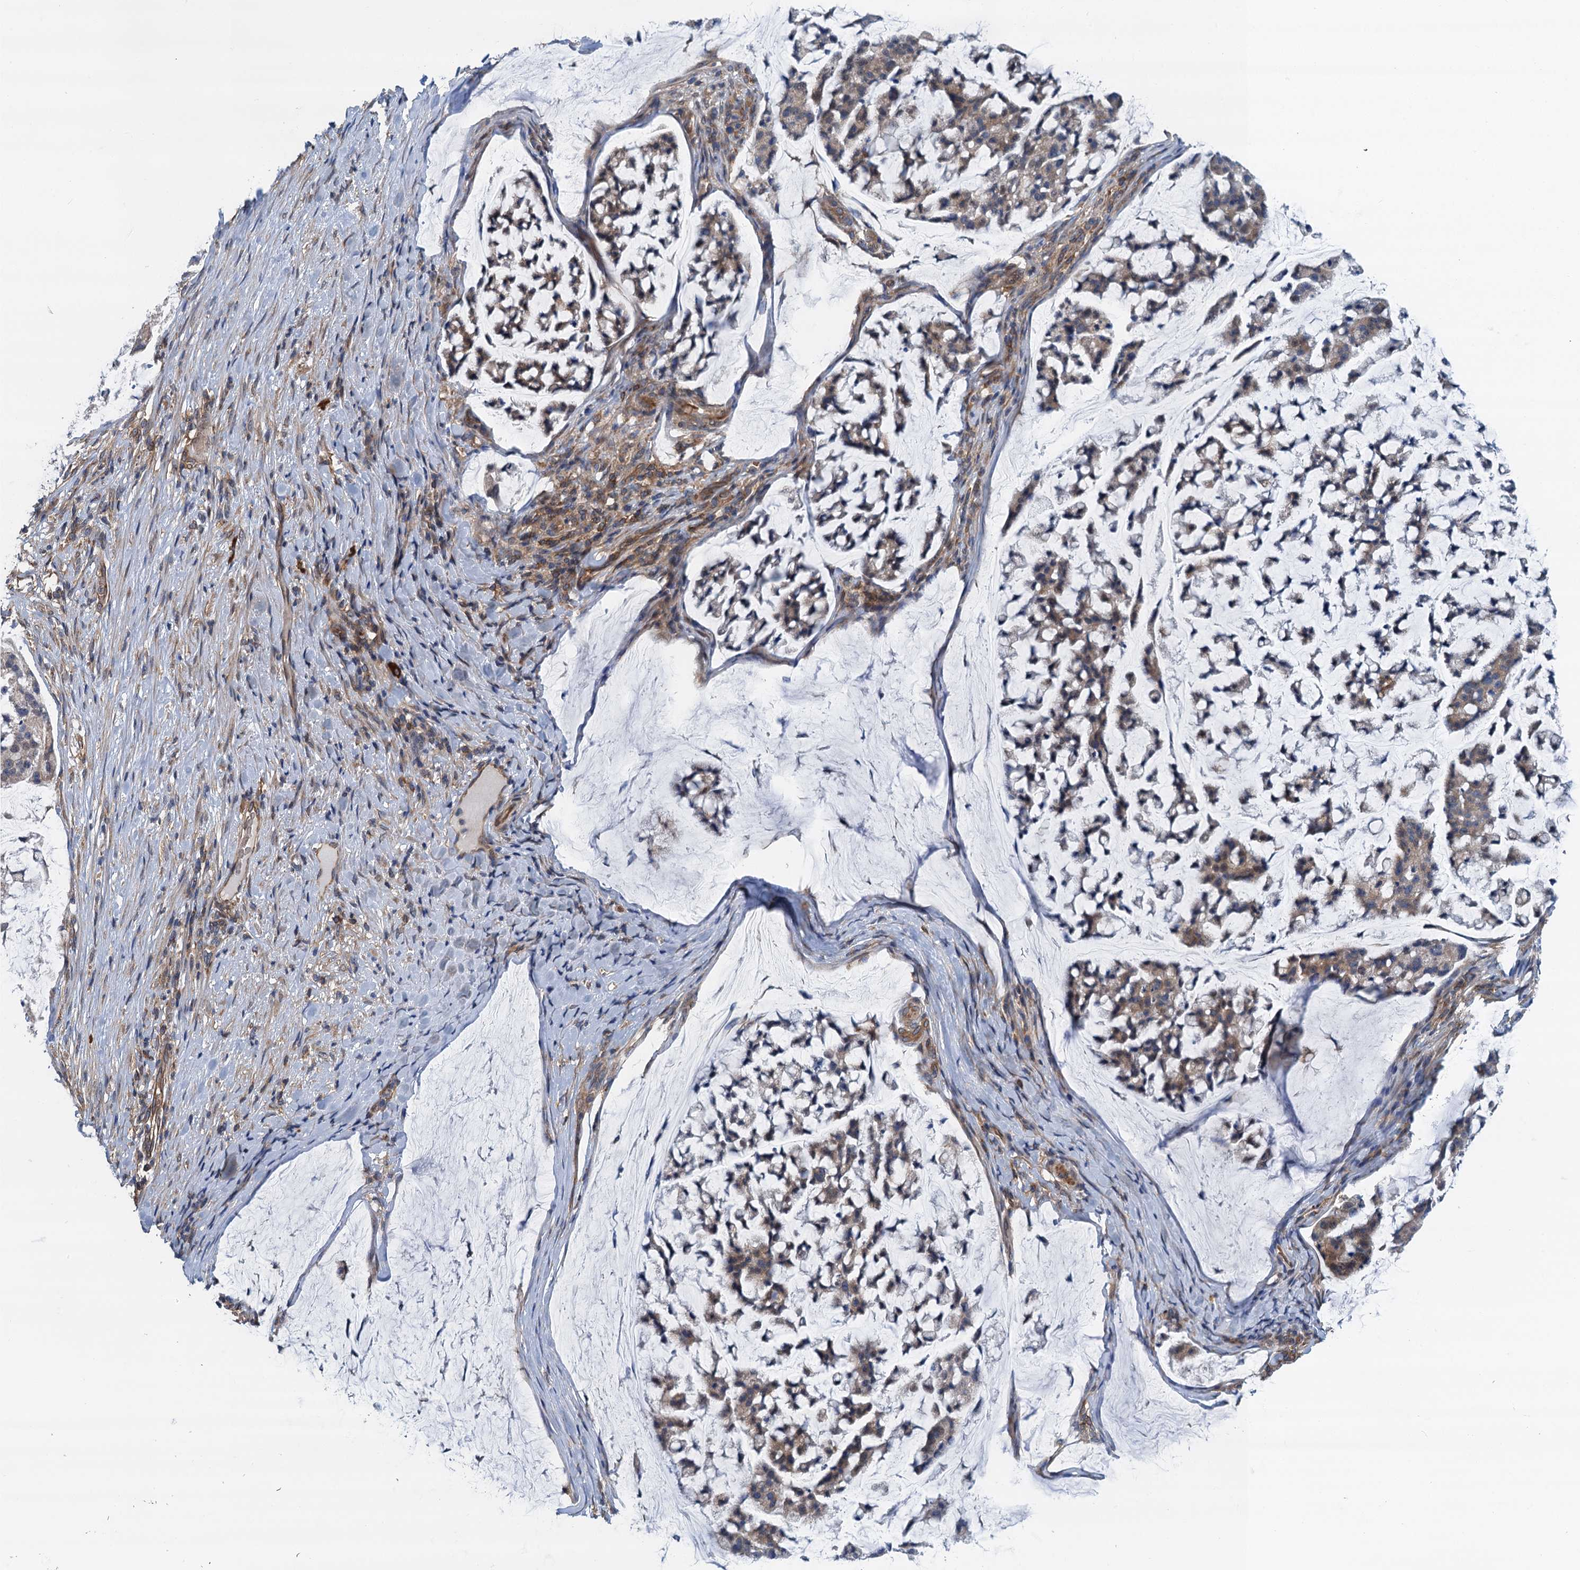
{"staining": {"intensity": "weak", "quantity": ">75%", "location": "cytoplasmic/membranous"}, "tissue": "stomach cancer", "cell_type": "Tumor cells", "image_type": "cancer", "snomed": [{"axis": "morphology", "description": "Adenocarcinoma, NOS"}, {"axis": "topography", "description": "Stomach, lower"}], "caption": "Immunohistochemical staining of stomach adenocarcinoma reveals weak cytoplasmic/membranous protein expression in about >75% of tumor cells.", "gene": "ROGDI", "patient": {"sex": "male", "age": 67}}